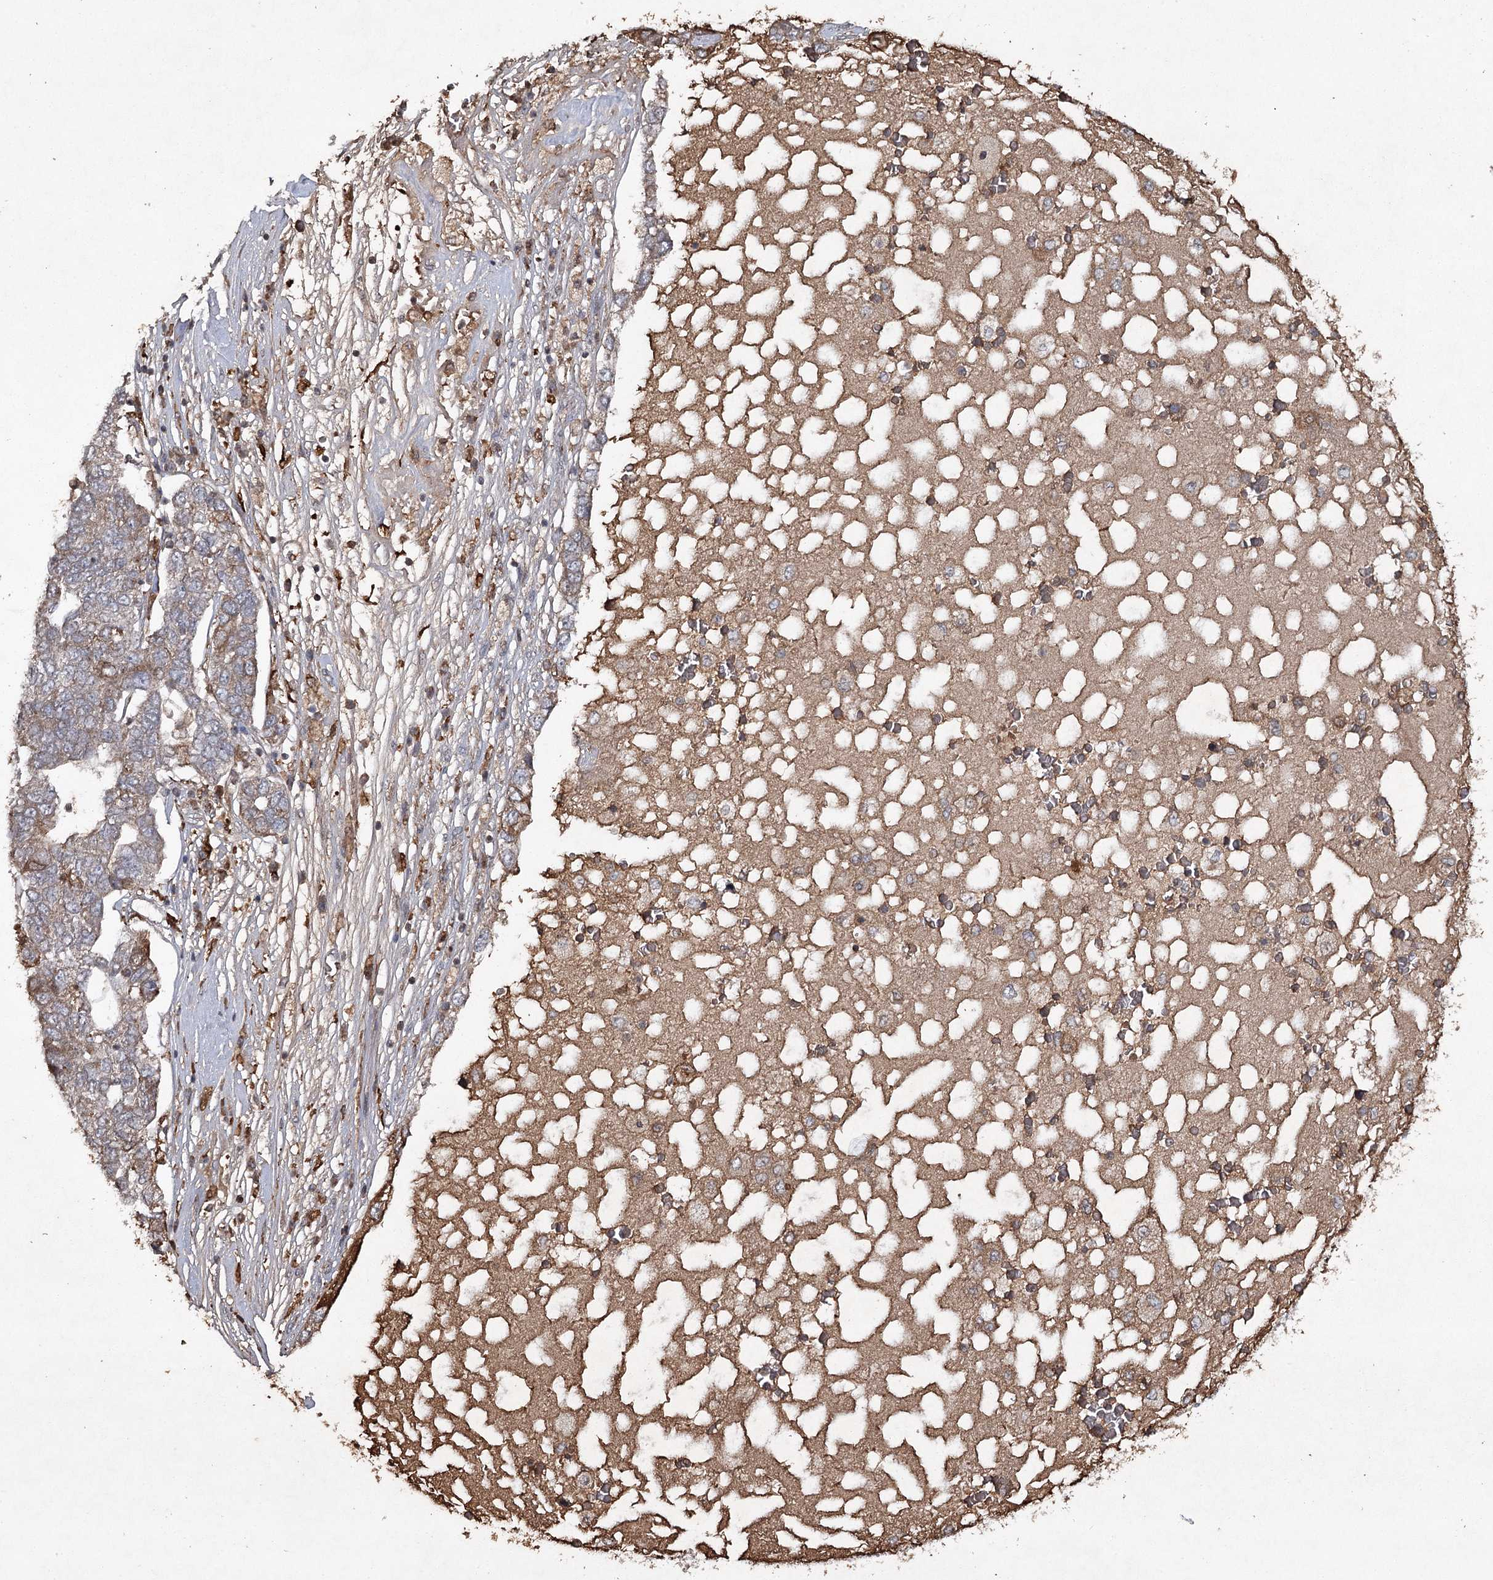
{"staining": {"intensity": "moderate", "quantity": "25%-75%", "location": "cytoplasmic/membranous"}, "tissue": "pancreatic cancer", "cell_type": "Tumor cells", "image_type": "cancer", "snomed": [{"axis": "morphology", "description": "Adenocarcinoma, NOS"}, {"axis": "topography", "description": "Pancreas"}], "caption": "This image reveals immunohistochemistry (IHC) staining of human pancreatic adenocarcinoma, with medium moderate cytoplasmic/membranous expression in approximately 25%-75% of tumor cells.", "gene": "CYP2B6", "patient": {"sex": "female", "age": 61}}